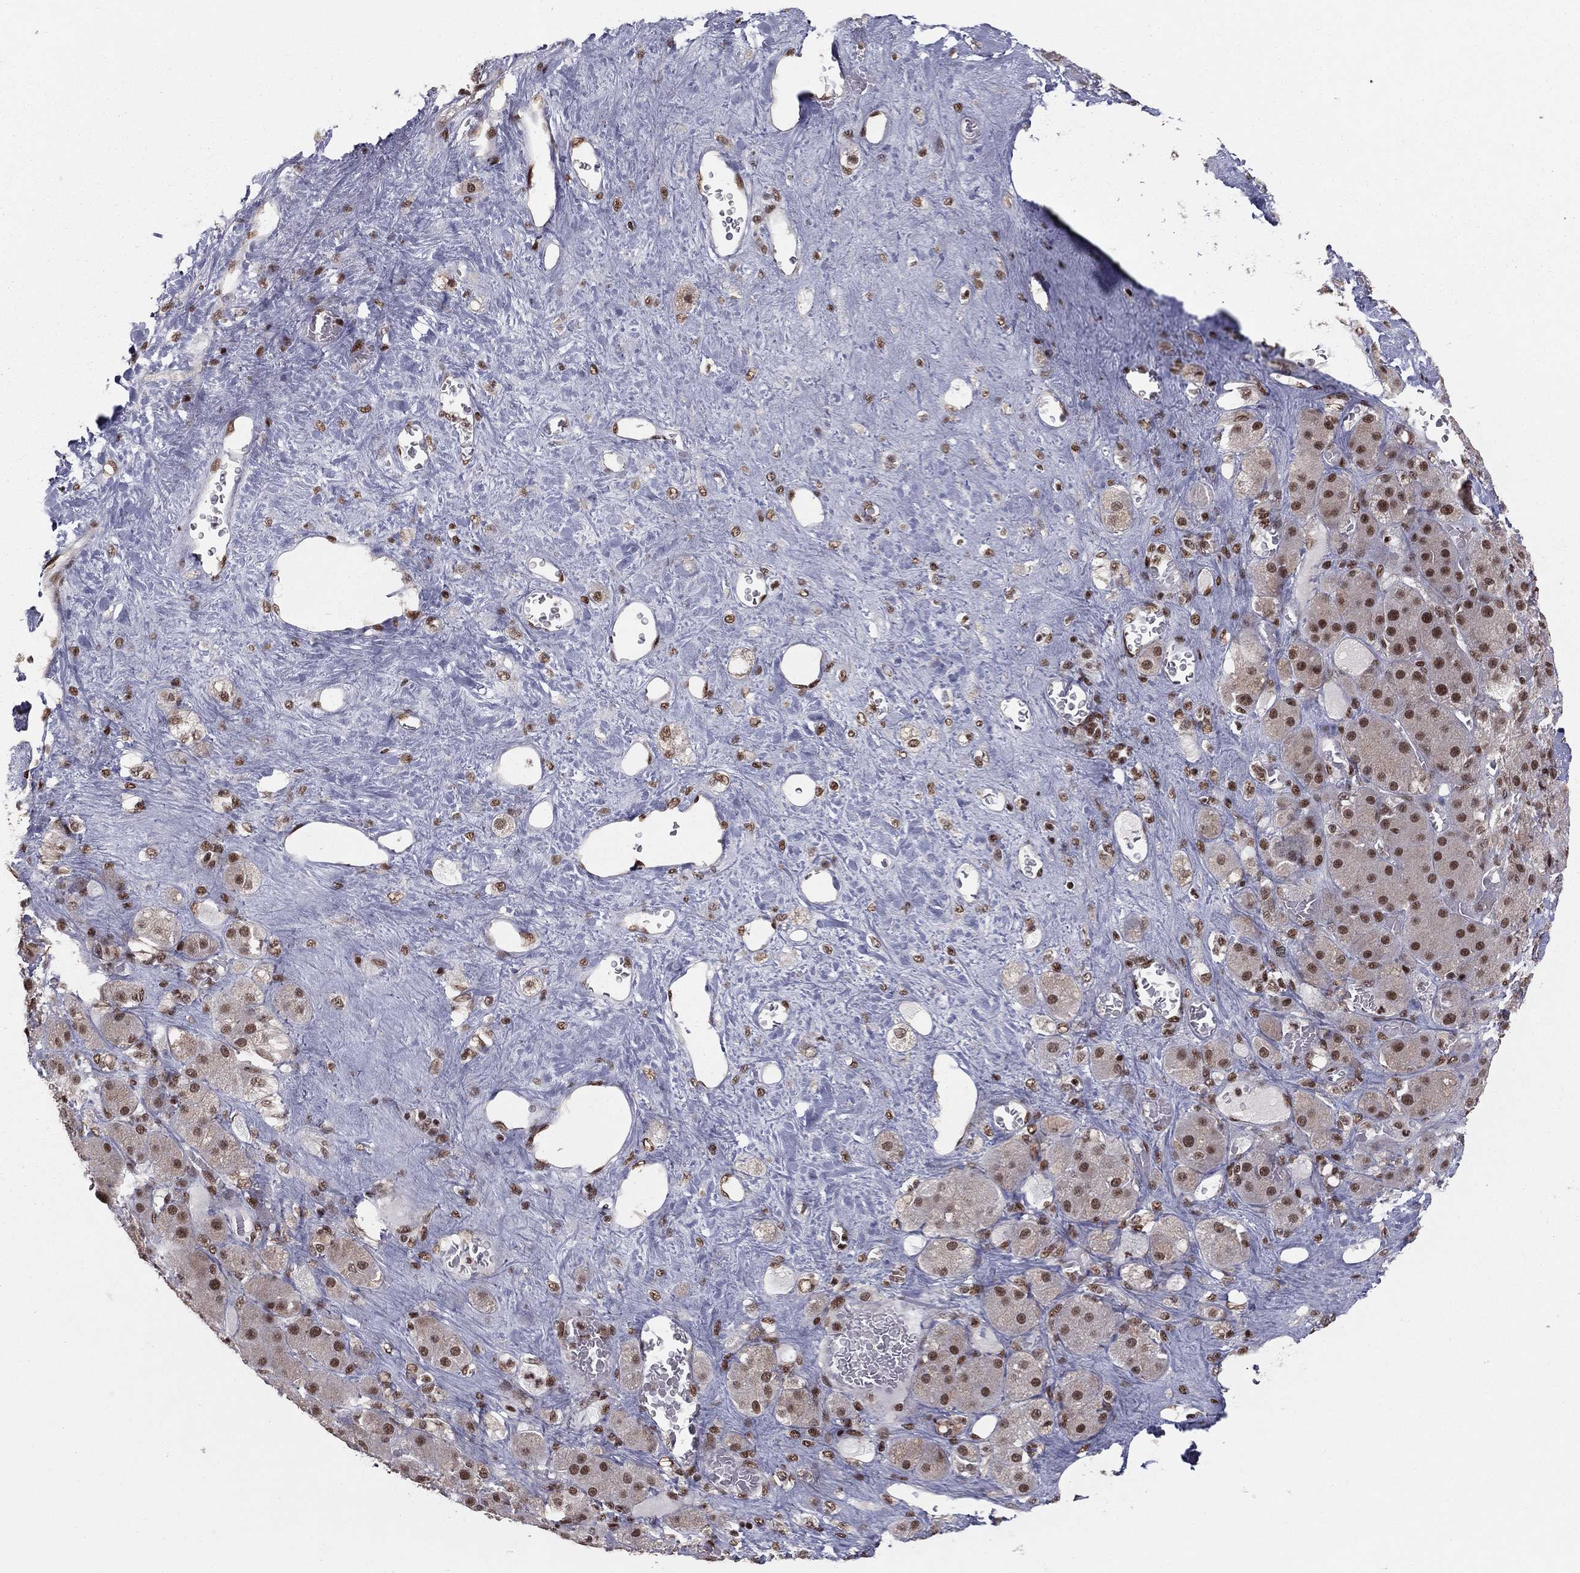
{"staining": {"intensity": "strong", "quantity": ">75%", "location": "nuclear"}, "tissue": "adrenal gland", "cell_type": "Glandular cells", "image_type": "normal", "snomed": [{"axis": "morphology", "description": "Normal tissue, NOS"}, {"axis": "topography", "description": "Adrenal gland"}], "caption": "Immunohistochemistry (IHC) of normal human adrenal gland reveals high levels of strong nuclear positivity in about >75% of glandular cells.", "gene": "NFYB", "patient": {"sex": "male", "age": 70}}